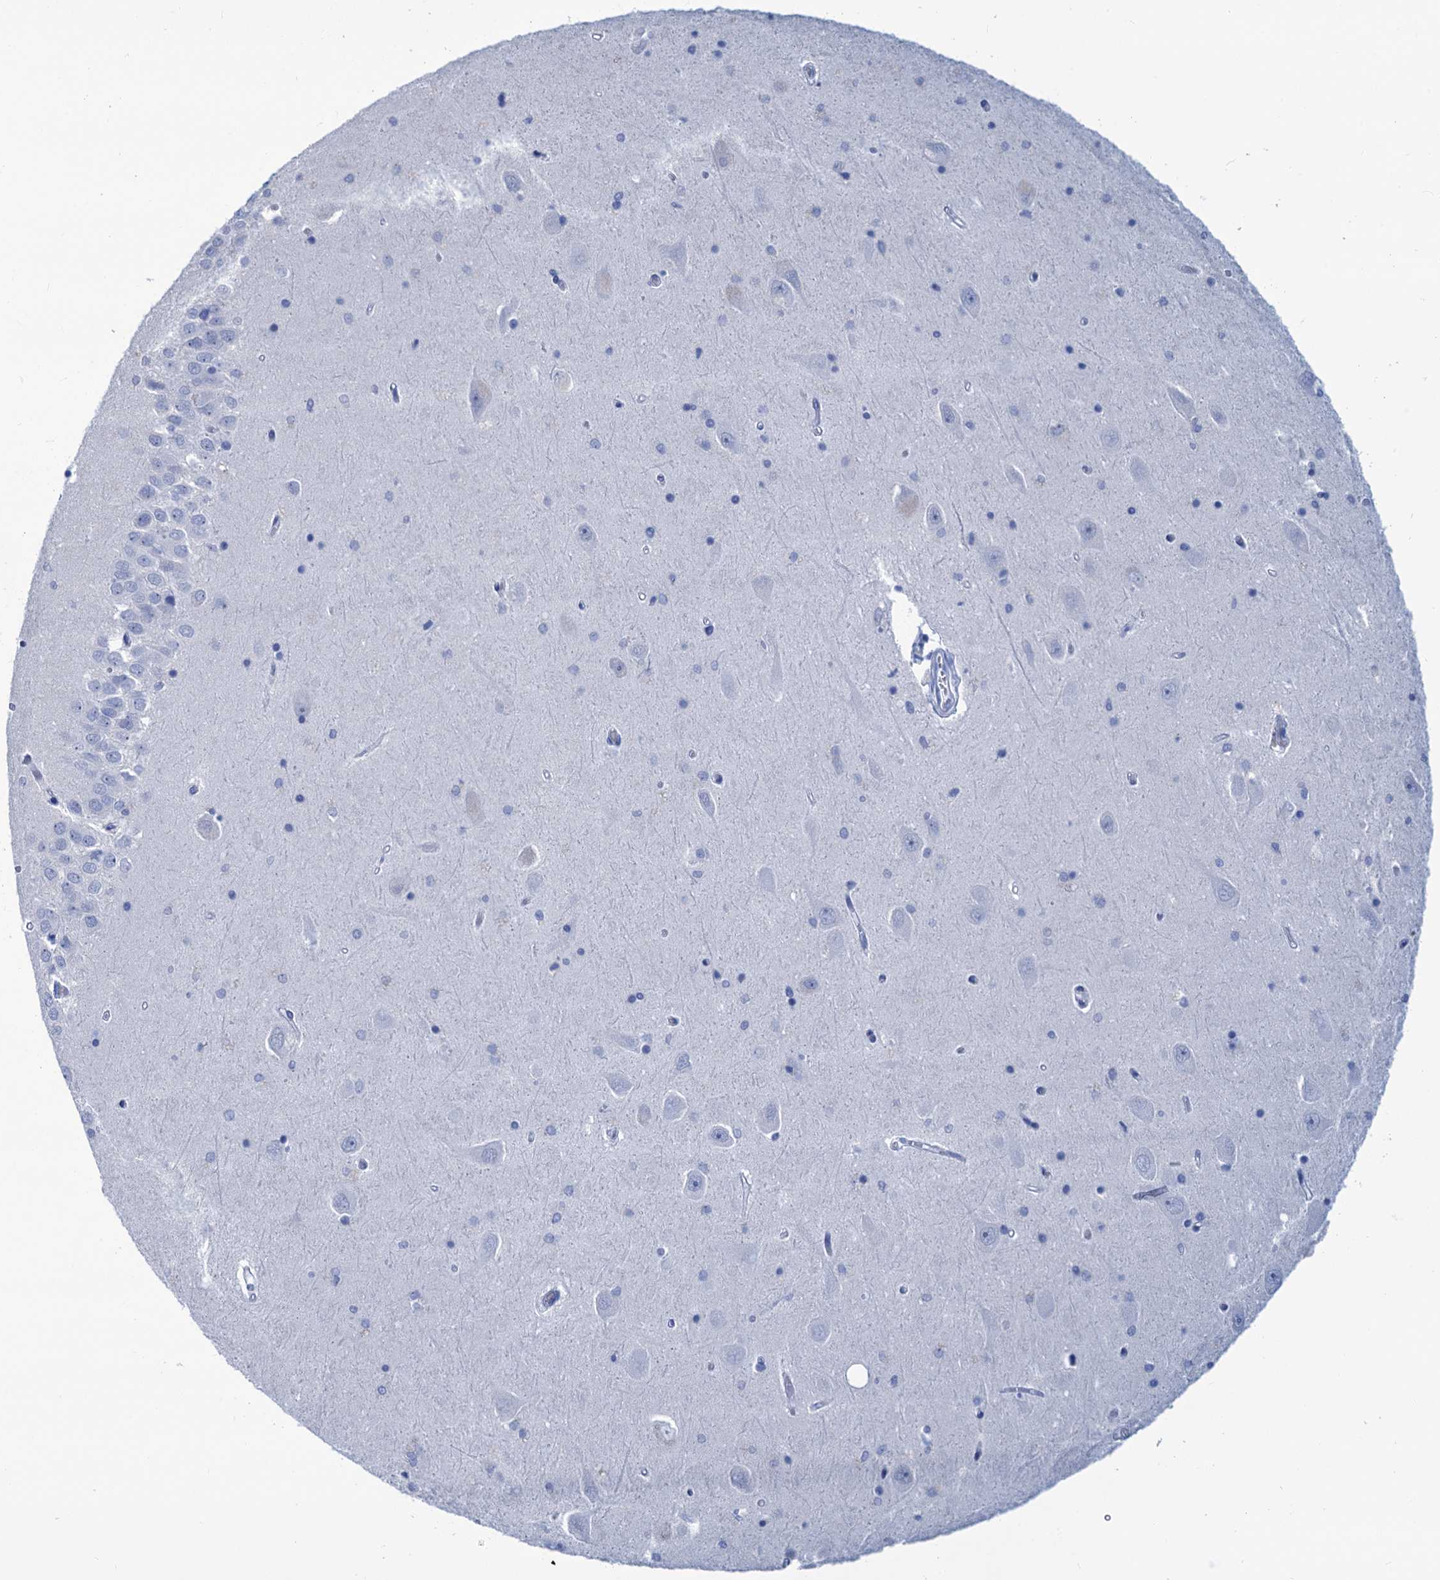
{"staining": {"intensity": "negative", "quantity": "none", "location": "none"}, "tissue": "hippocampus", "cell_type": "Glial cells", "image_type": "normal", "snomed": [{"axis": "morphology", "description": "Normal tissue, NOS"}, {"axis": "topography", "description": "Hippocampus"}], "caption": "Immunohistochemical staining of normal hippocampus displays no significant staining in glial cells.", "gene": "CABYR", "patient": {"sex": "male", "age": 45}}